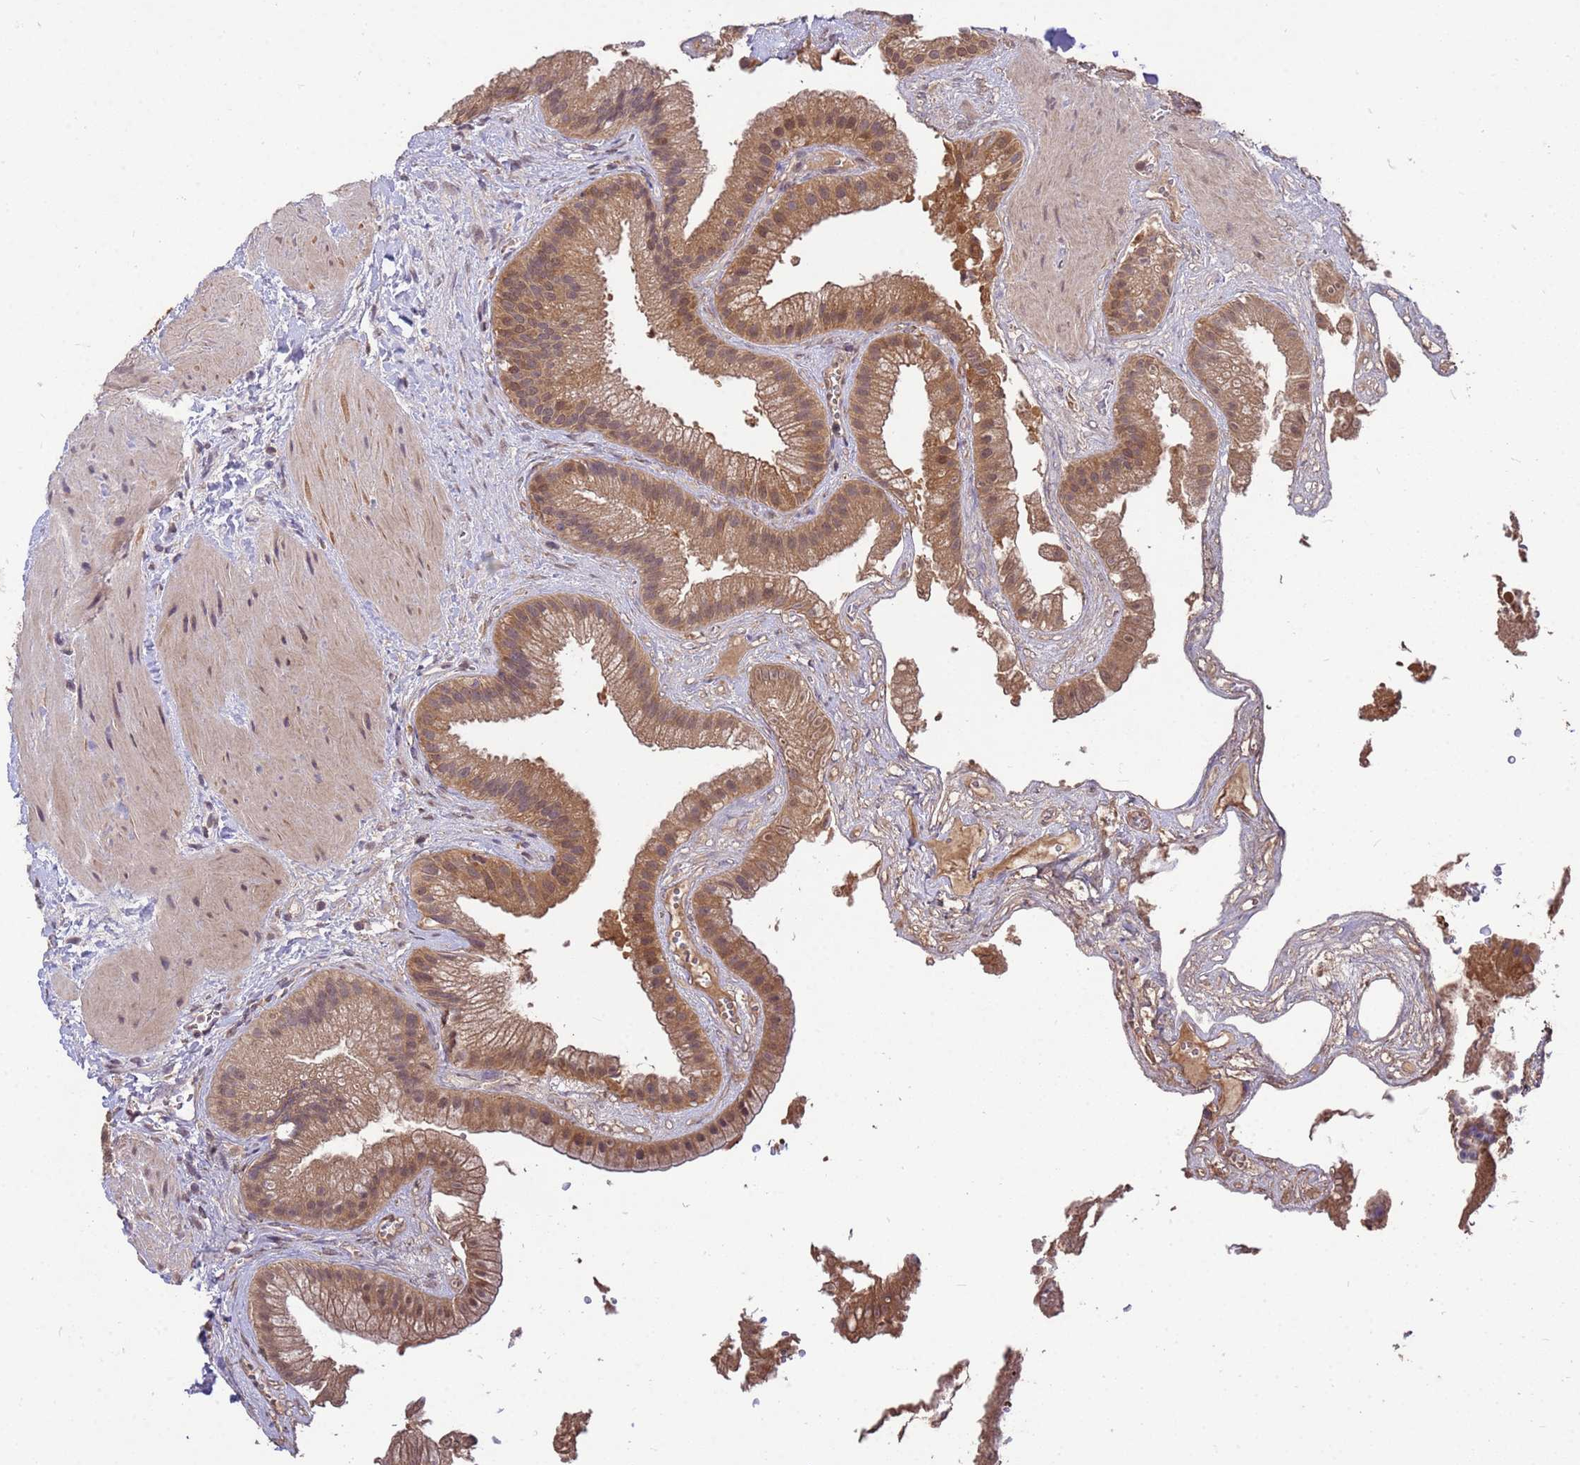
{"staining": {"intensity": "moderate", "quantity": ">75%", "location": "cytoplasmic/membranous"}, "tissue": "gallbladder", "cell_type": "Glandular cells", "image_type": "normal", "snomed": [{"axis": "morphology", "description": "Normal tissue, NOS"}, {"axis": "topography", "description": "Gallbladder"}], "caption": "Unremarkable gallbladder displays moderate cytoplasmic/membranous positivity in about >75% of glandular cells, visualized by immunohistochemistry.", "gene": "PPP2CA", "patient": {"sex": "male", "age": 55}}